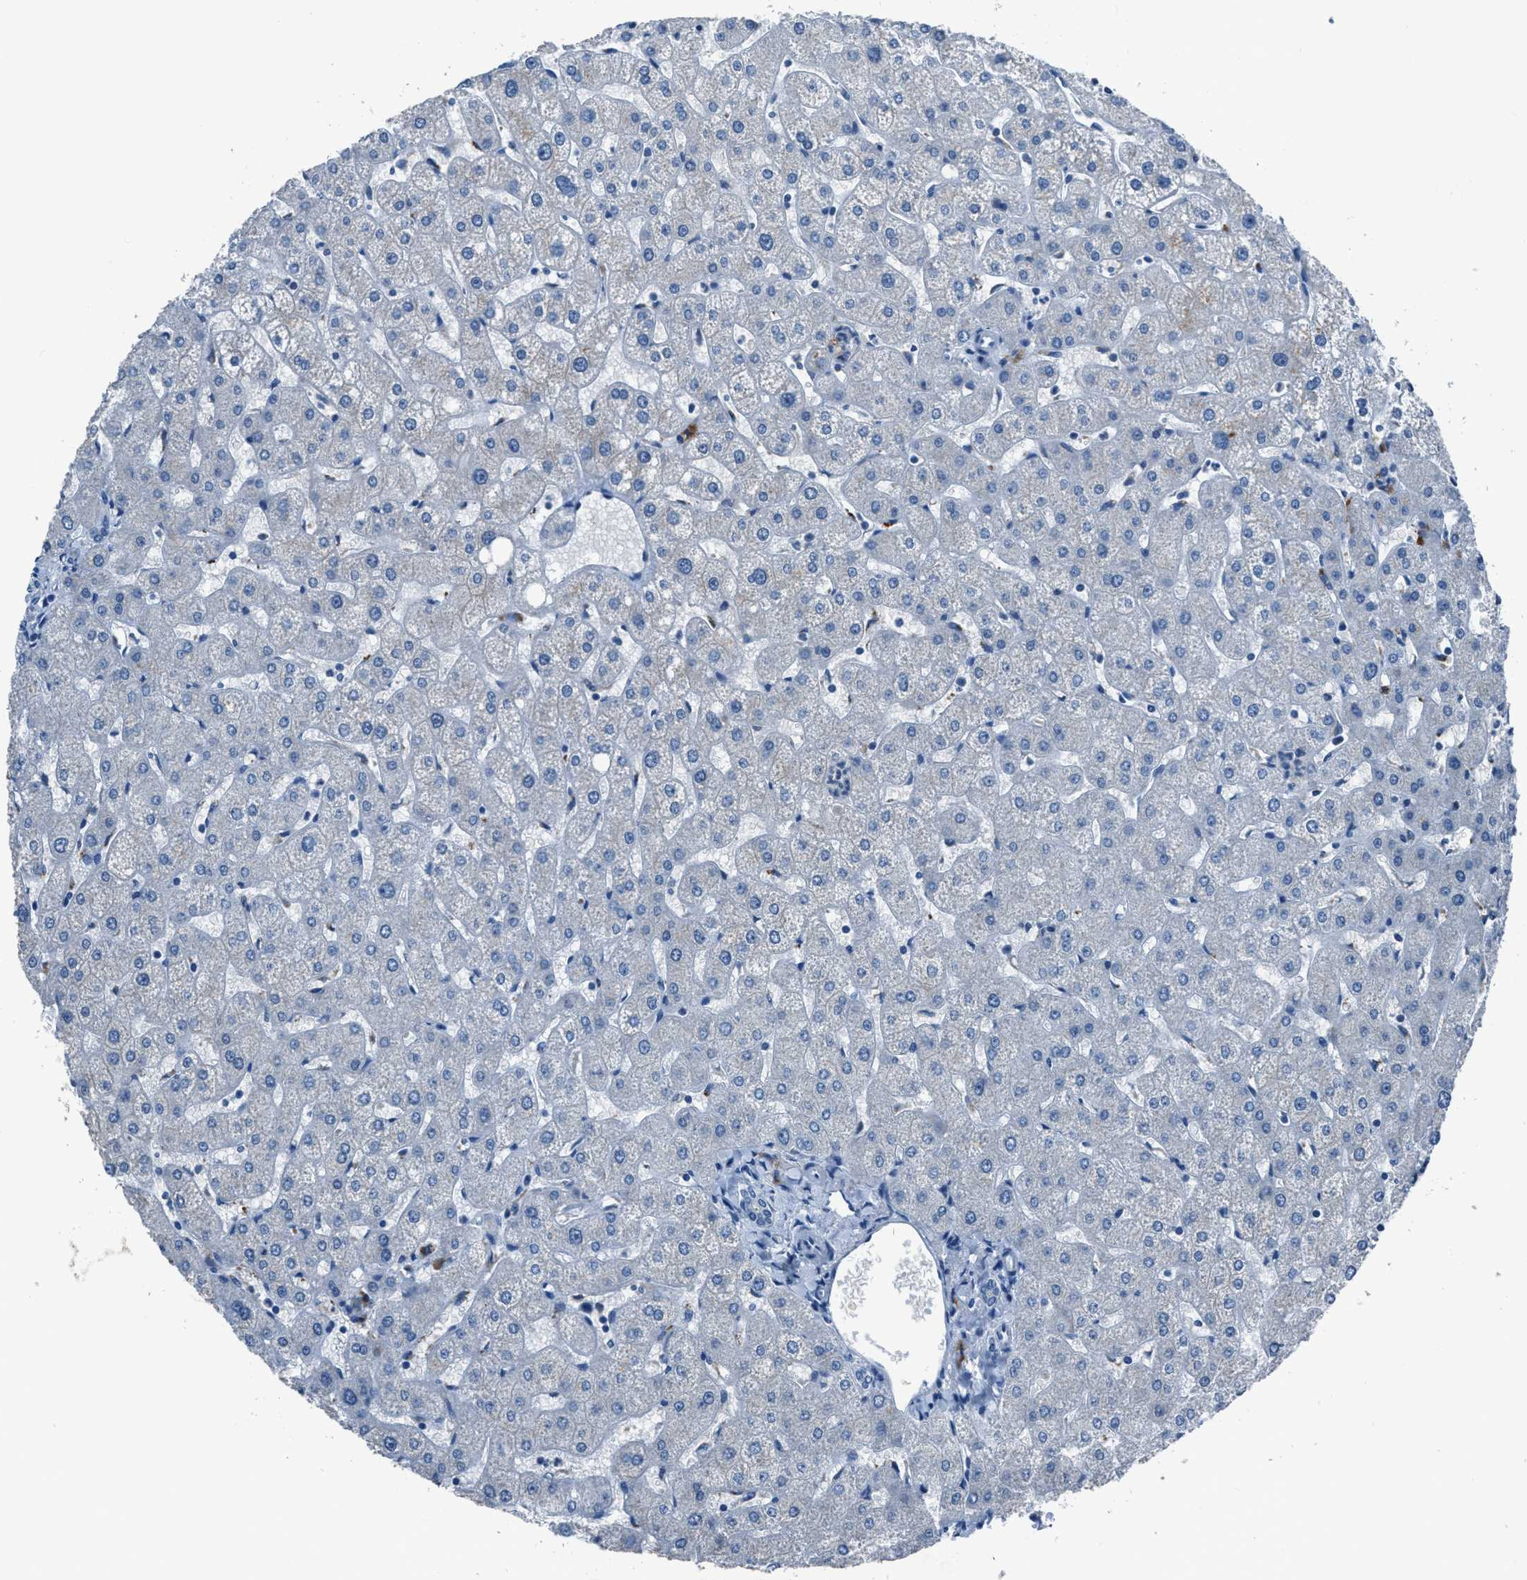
{"staining": {"intensity": "negative", "quantity": "none", "location": "none"}, "tissue": "liver", "cell_type": "Cholangiocytes", "image_type": "normal", "snomed": [{"axis": "morphology", "description": "Normal tissue, NOS"}, {"axis": "topography", "description": "Liver"}], "caption": "Immunohistochemistry (IHC) micrograph of unremarkable human liver stained for a protein (brown), which displays no staining in cholangiocytes. (Brightfield microscopy of DAB IHC at high magnification).", "gene": "ADAM2", "patient": {"sex": "male", "age": 67}}